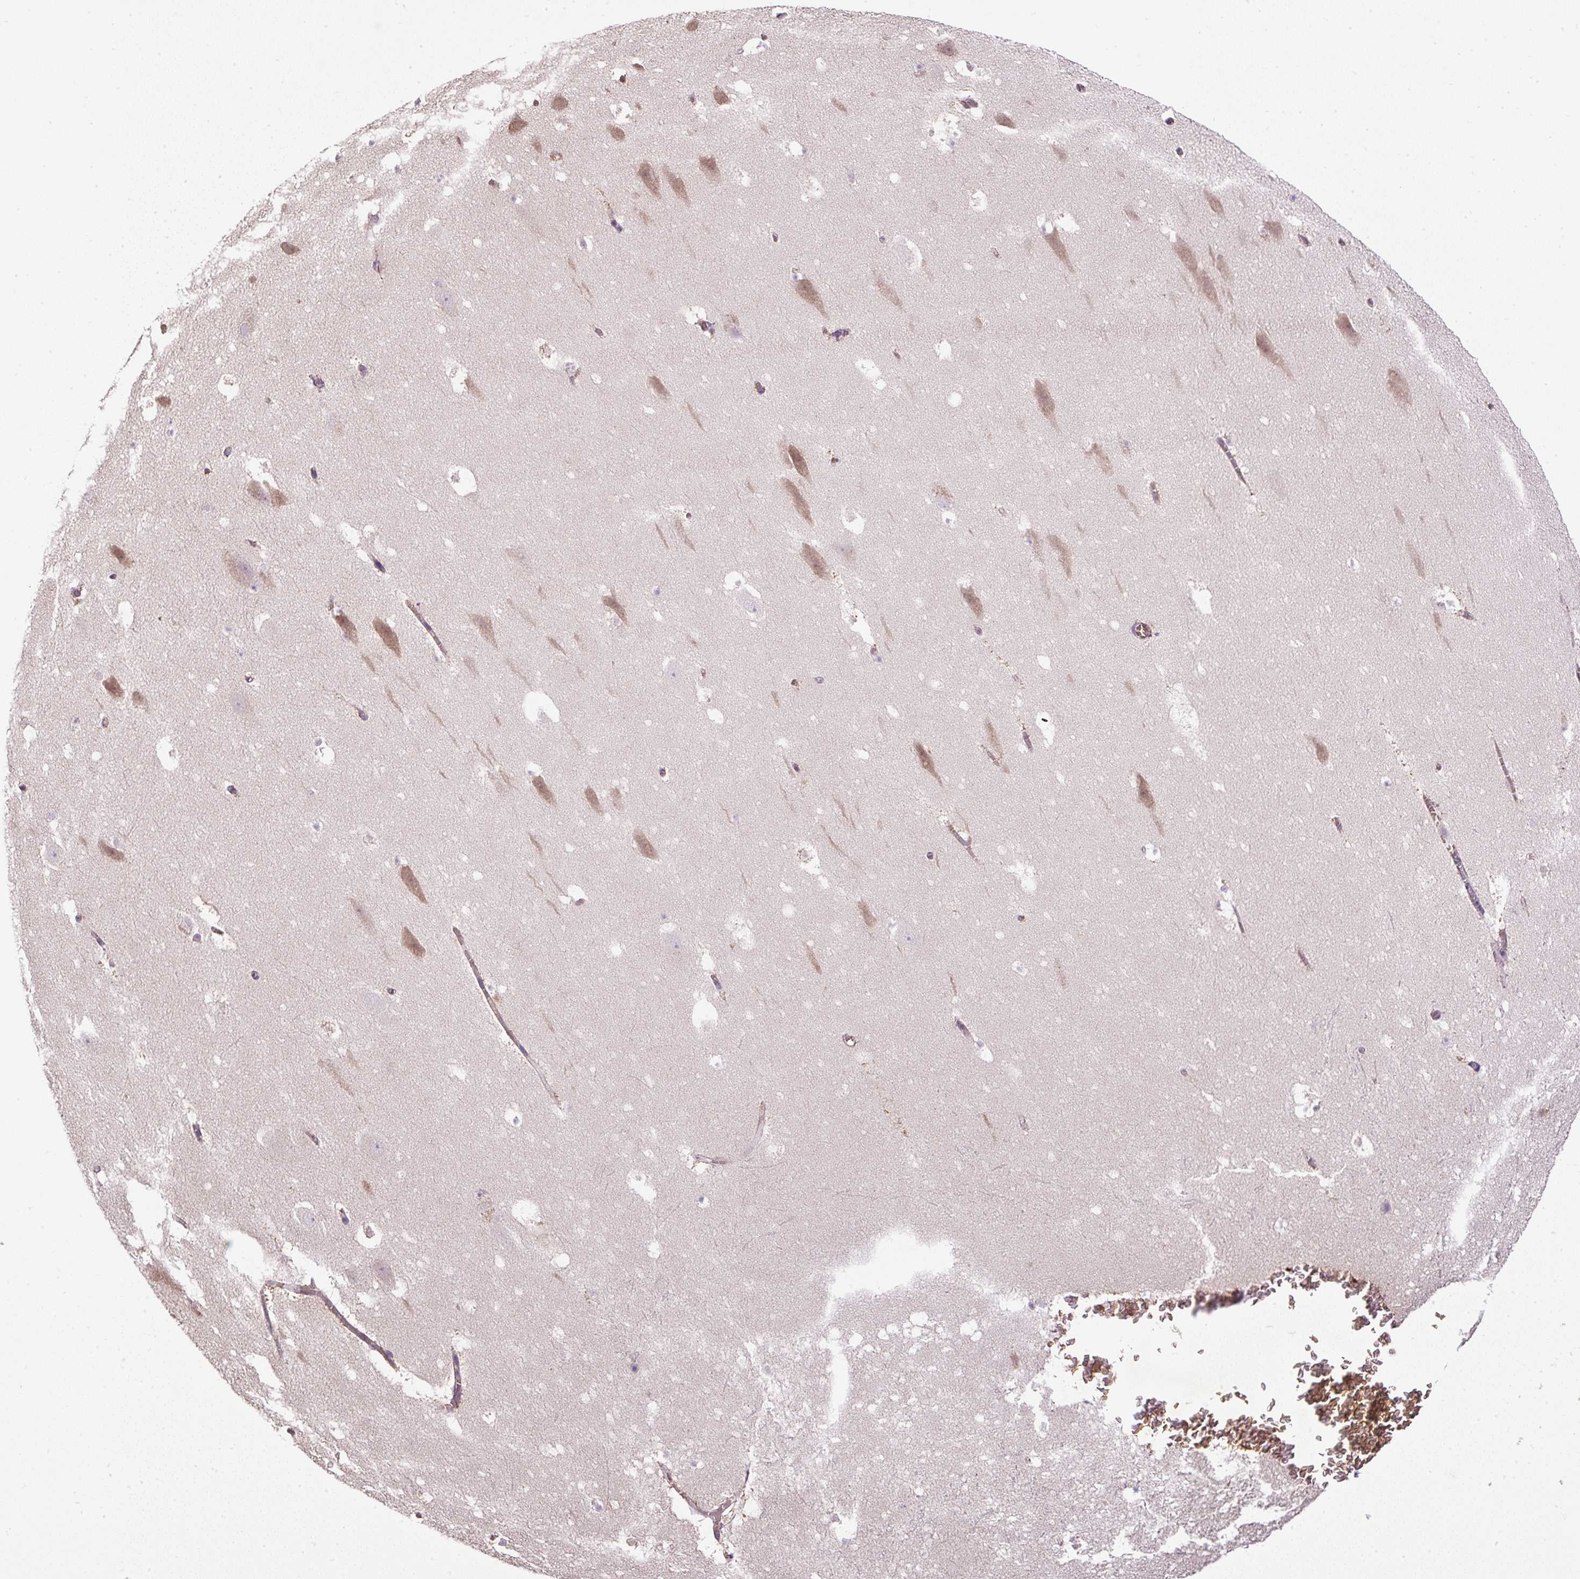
{"staining": {"intensity": "negative", "quantity": "none", "location": "none"}, "tissue": "hippocampus", "cell_type": "Glial cells", "image_type": "normal", "snomed": [{"axis": "morphology", "description": "Normal tissue, NOS"}, {"axis": "topography", "description": "Hippocampus"}], "caption": "Photomicrograph shows no significant protein positivity in glial cells of unremarkable hippocampus.", "gene": "CXCL13", "patient": {"sex": "female", "age": 42}}